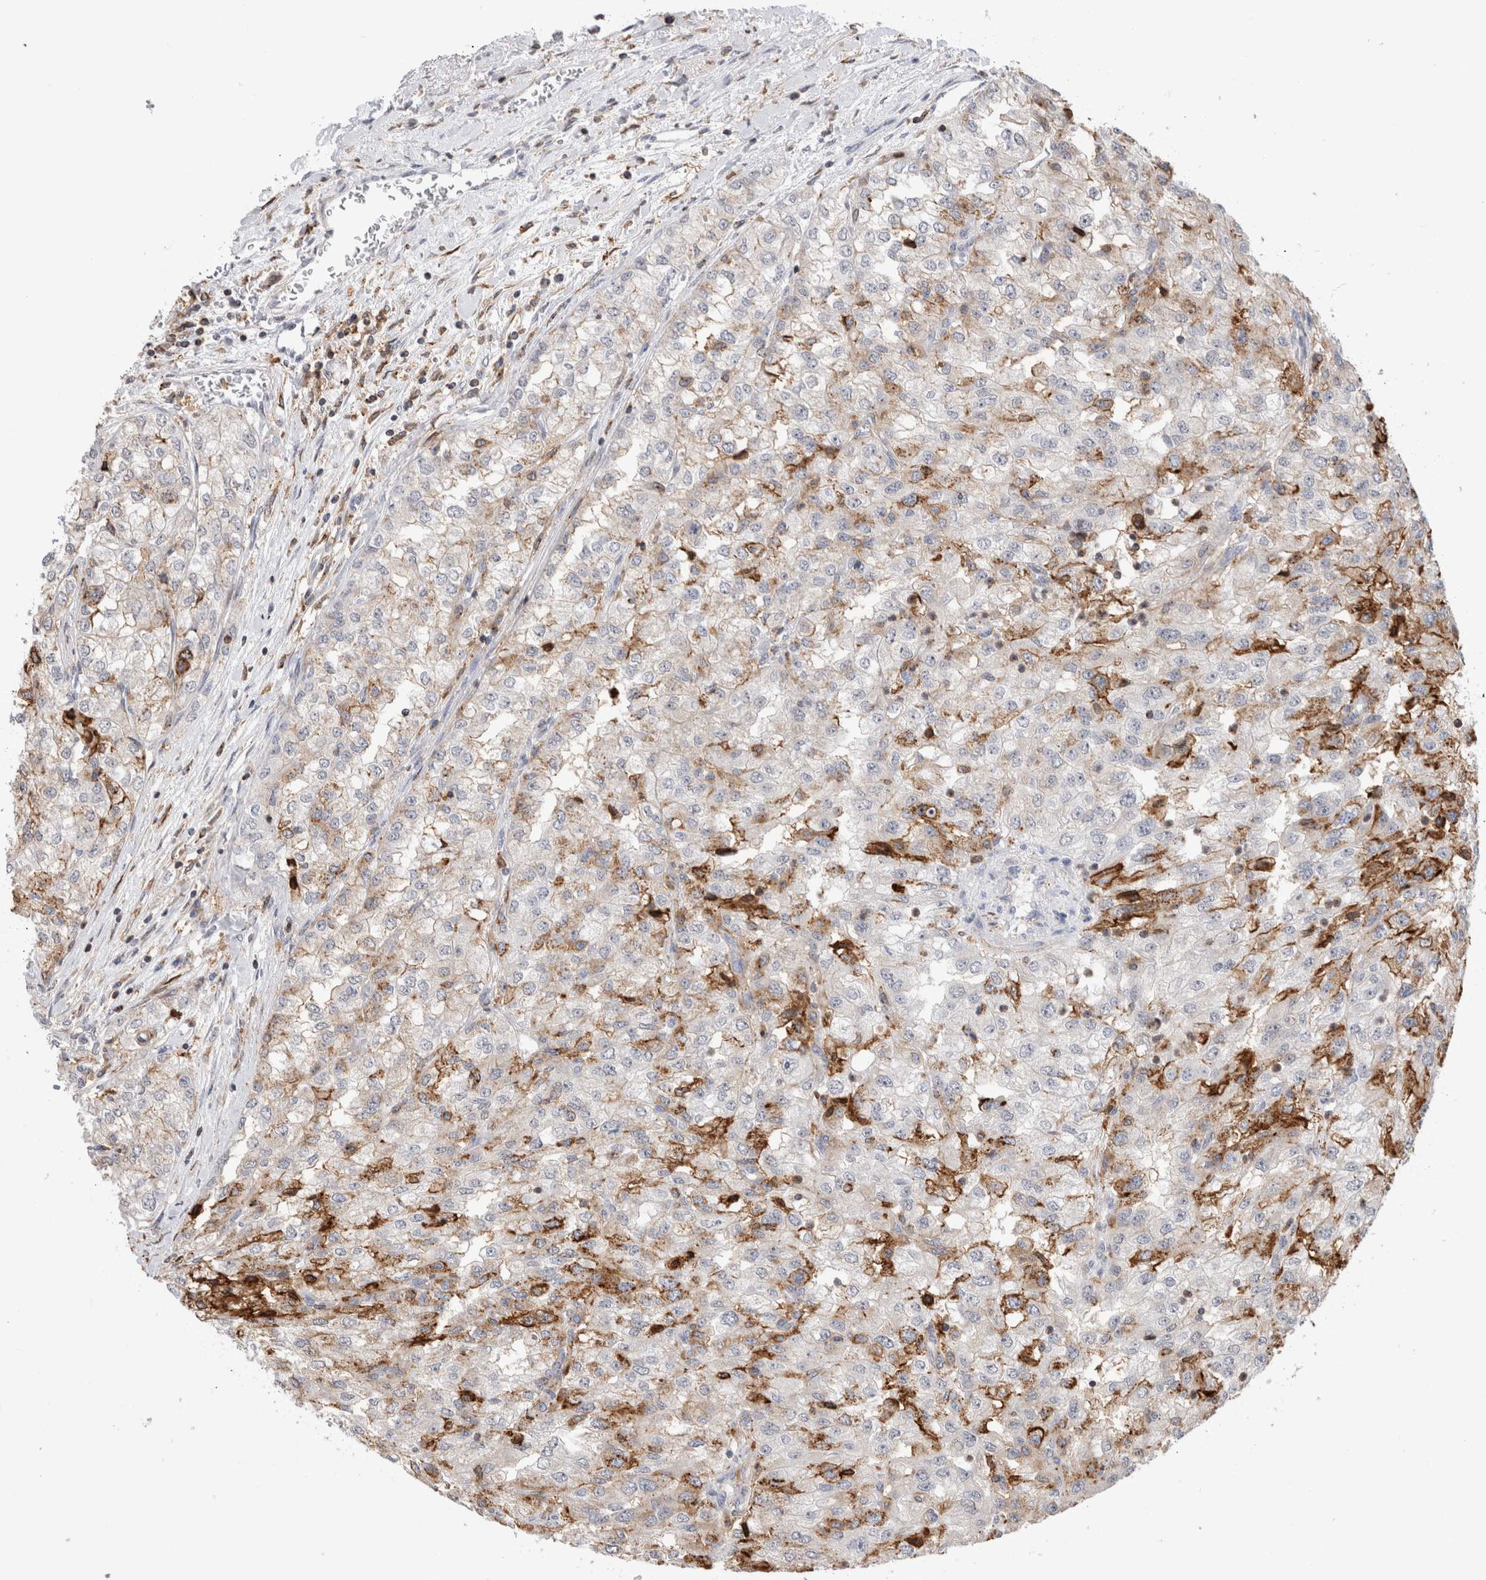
{"staining": {"intensity": "moderate", "quantity": "<25%", "location": "cytoplasmic/membranous"}, "tissue": "renal cancer", "cell_type": "Tumor cells", "image_type": "cancer", "snomed": [{"axis": "morphology", "description": "Adenocarcinoma, NOS"}, {"axis": "topography", "description": "Kidney"}], "caption": "Protein staining exhibits moderate cytoplasmic/membranous positivity in about <25% of tumor cells in renal cancer.", "gene": "CCDC88B", "patient": {"sex": "female", "age": 54}}